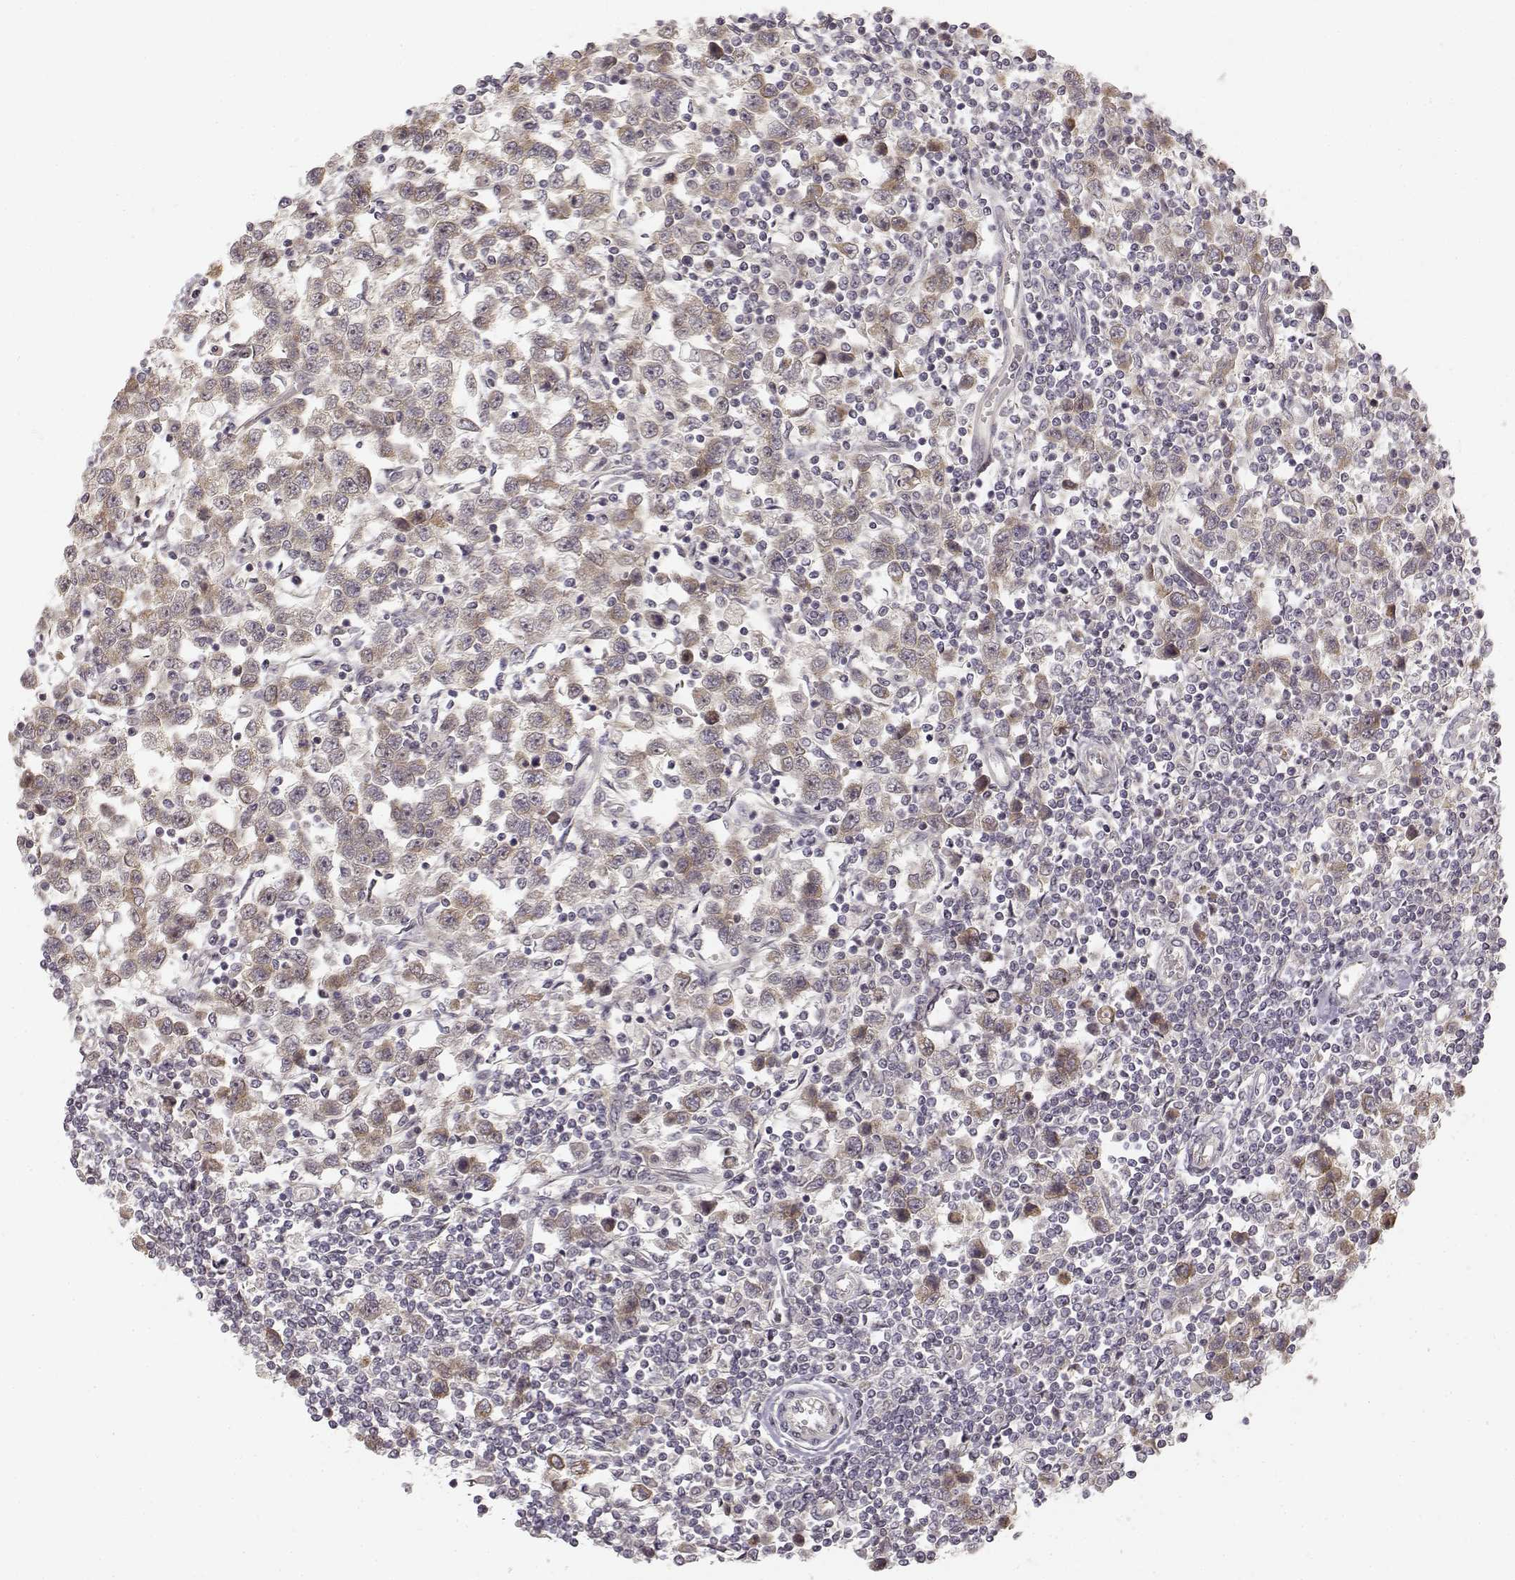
{"staining": {"intensity": "weak", "quantity": ">75%", "location": "cytoplasmic/membranous"}, "tissue": "testis cancer", "cell_type": "Tumor cells", "image_type": "cancer", "snomed": [{"axis": "morphology", "description": "Normal tissue, NOS"}, {"axis": "morphology", "description": "Seminoma, NOS"}, {"axis": "topography", "description": "Testis"}, {"axis": "topography", "description": "Epididymis"}], "caption": "Testis seminoma stained for a protein (brown) demonstrates weak cytoplasmic/membranous positive positivity in about >75% of tumor cells.", "gene": "MED12L", "patient": {"sex": "male", "age": 34}}